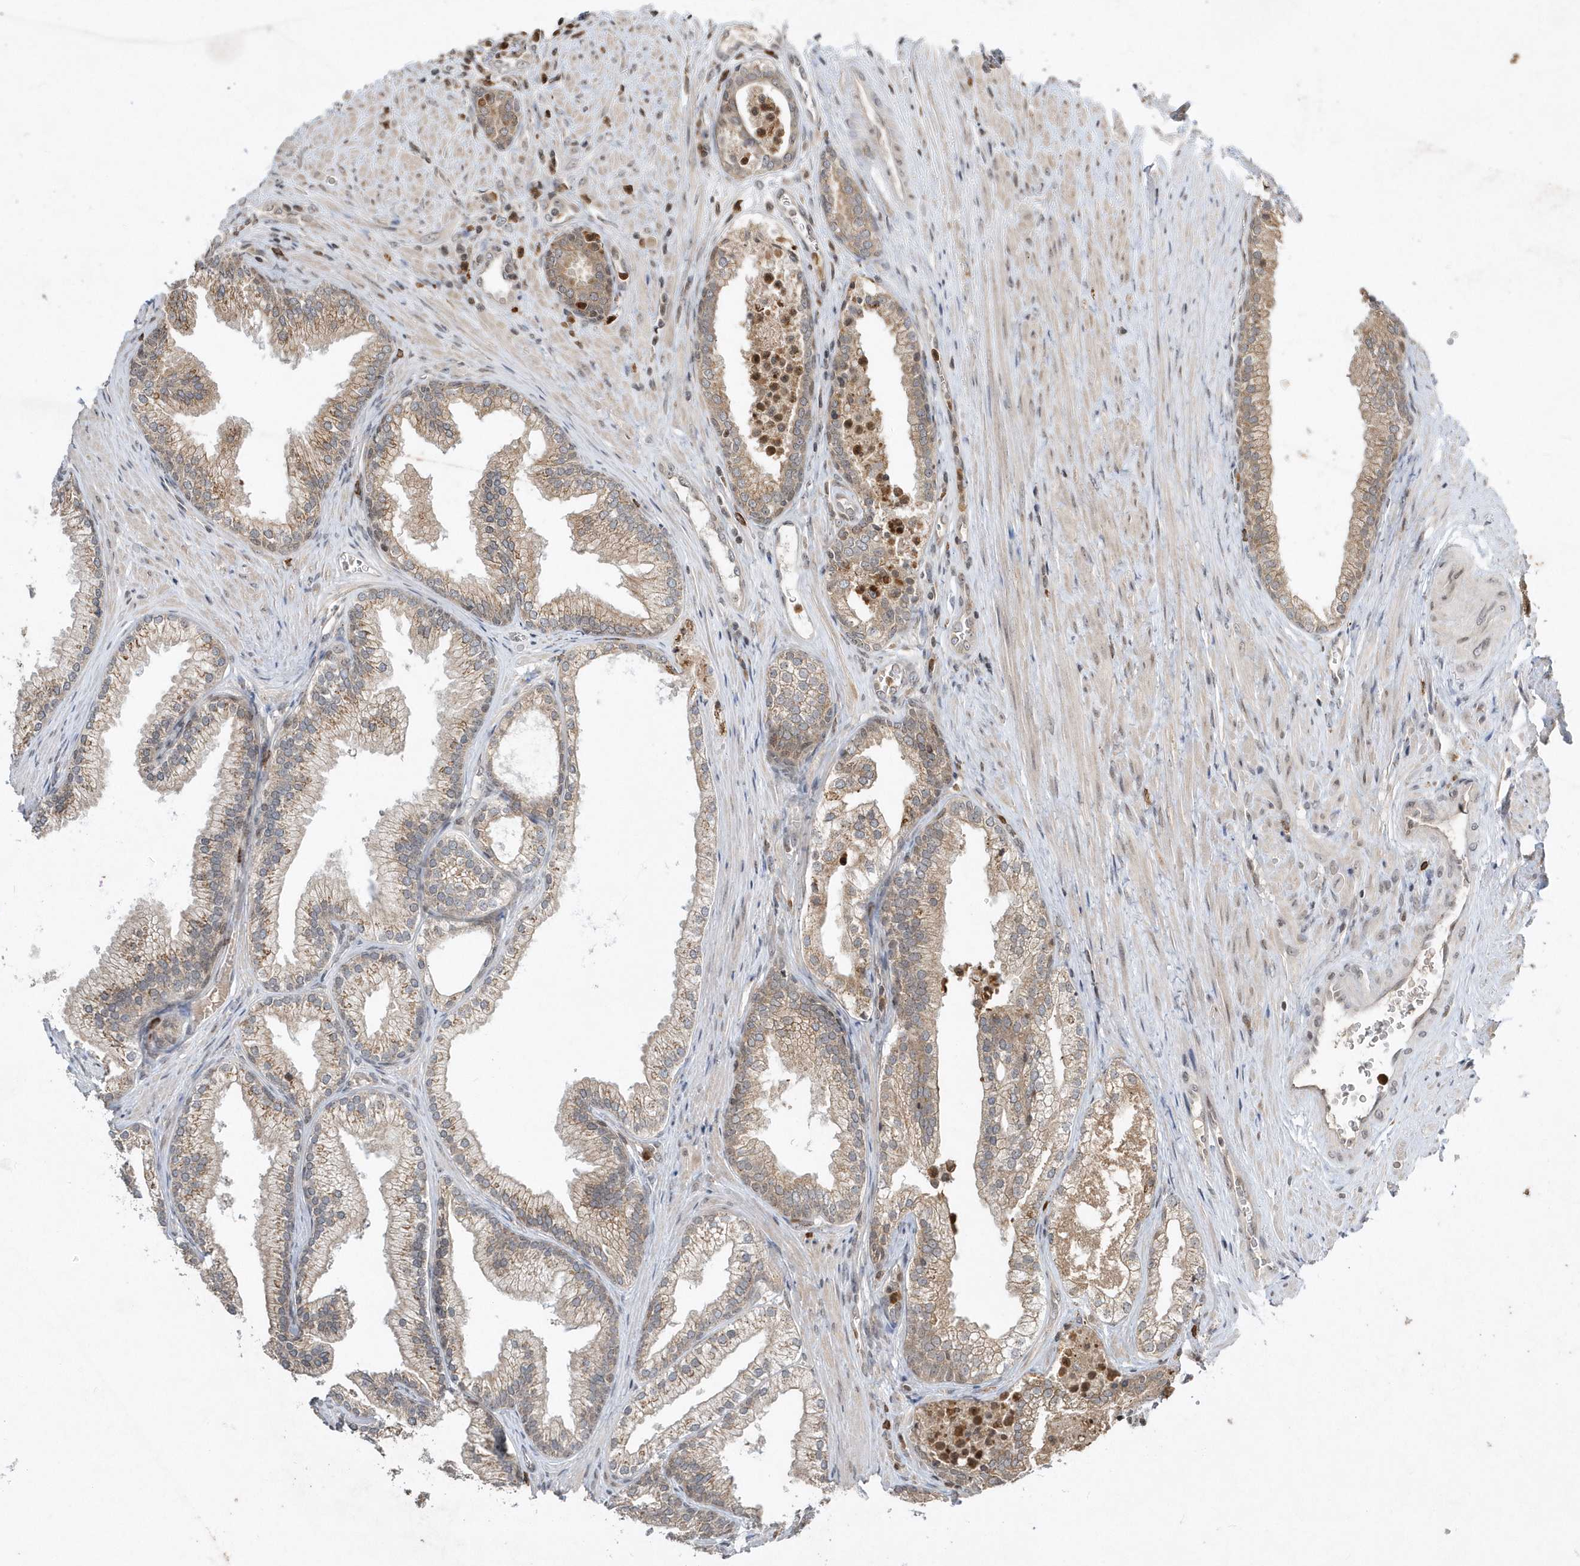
{"staining": {"intensity": "moderate", "quantity": ">75%", "location": "cytoplasmic/membranous"}, "tissue": "prostate", "cell_type": "Glandular cells", "image_type": "normal", "snomed": [{"axis": "morphology", "description": "Normal tissue, NOS"}, {"axis": "topography", "description": "Prostate"}], "caption": "This photomicrograph demonstrates immunohistochemistry (IHC) staining of normal prostate, with medium moderate cytoplasmic/membranous expression in approximately >75% of glandular cells.", "gene": "EIF2B1", "patient": {"sex": "male", "age": 76}}